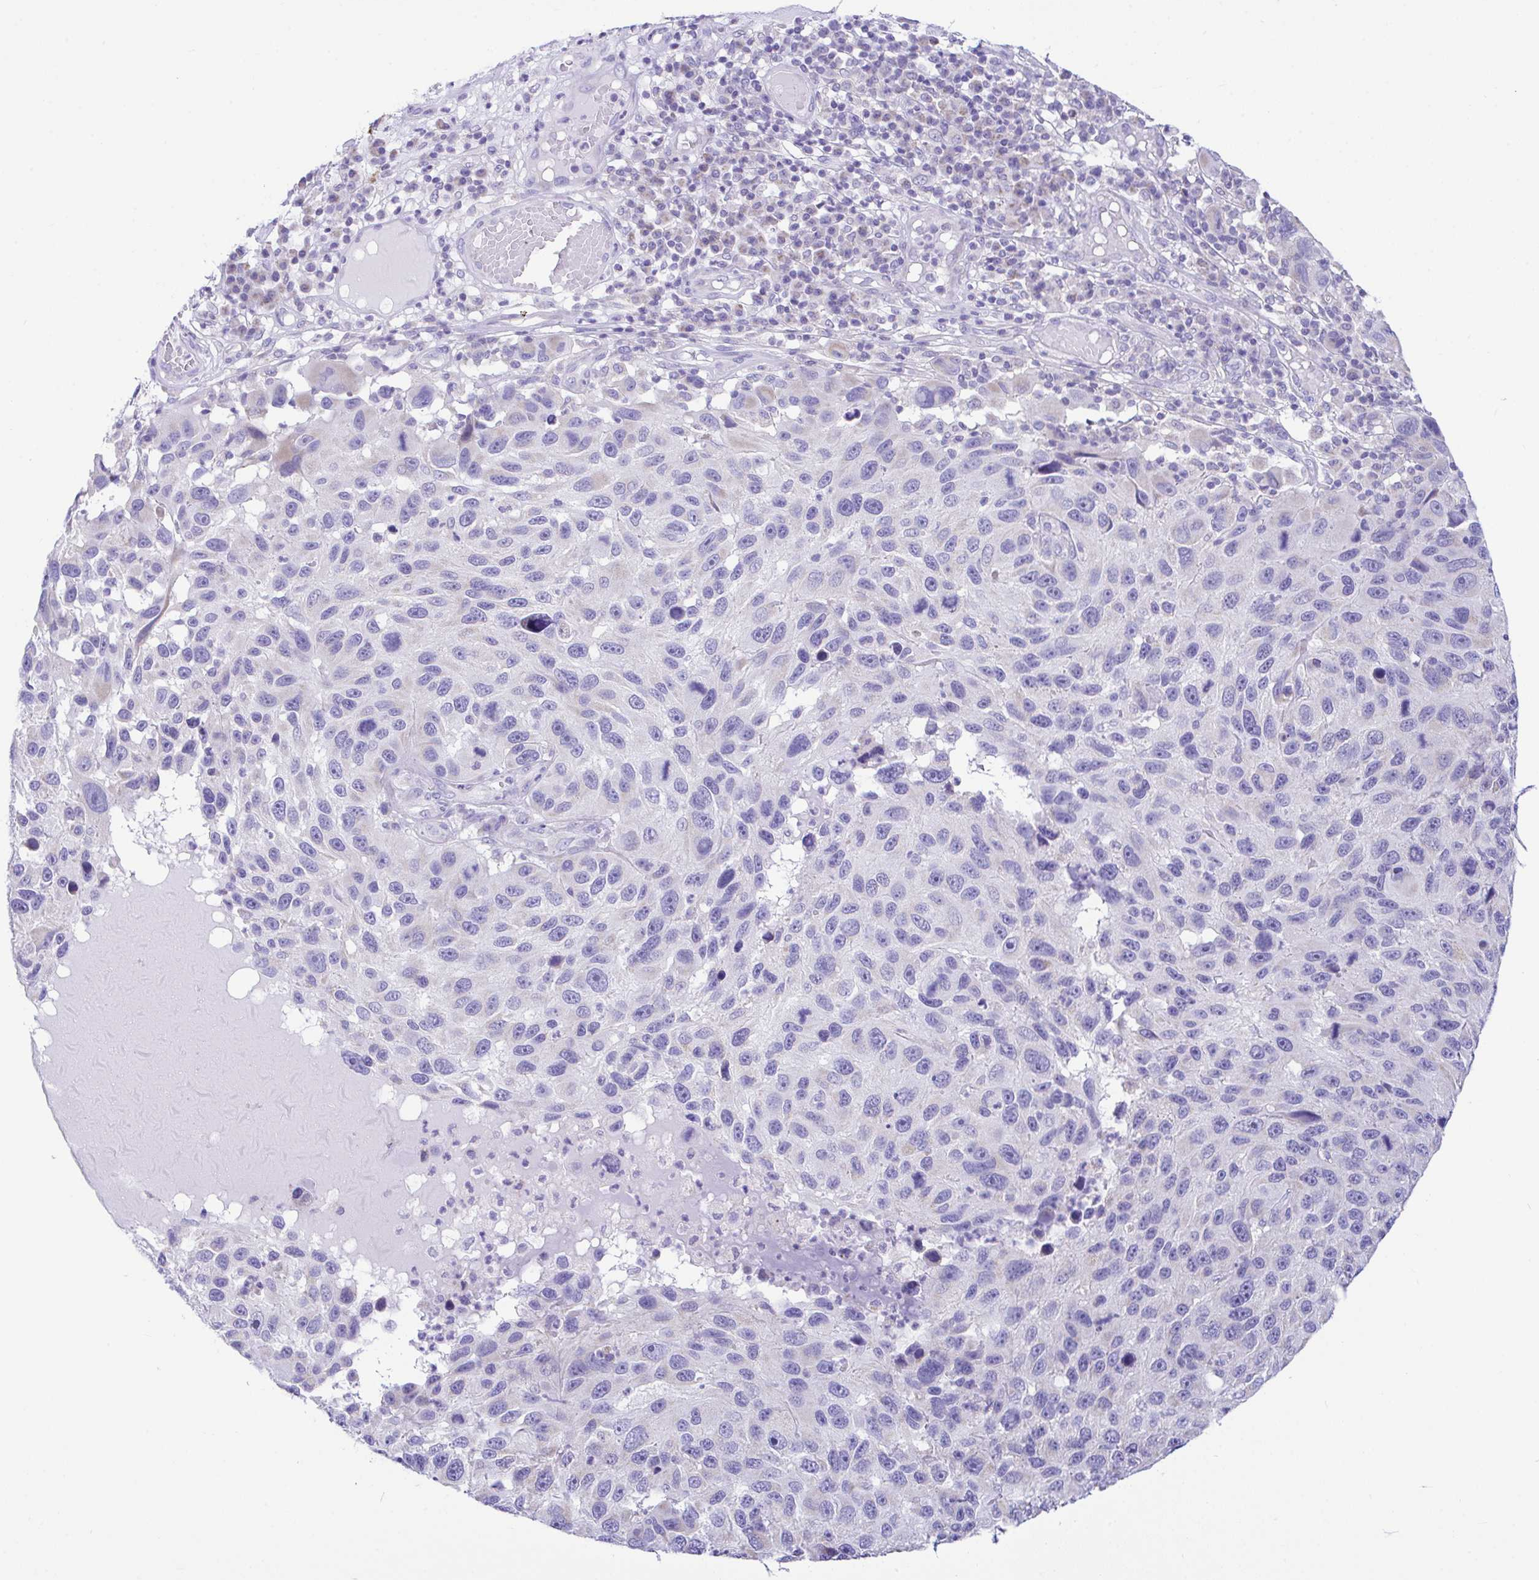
{"staining": {"intensity": "negative", "quantity": "none", "location": "none"}, "tissue": "melanoma", "cell_type": "Tumor cells", "image_type": "cancer", "snomed": [{"axis": "morphology", "description": "Malignant melanoma, NOS"}, {"axis": "topography", "description": "Skin"}], "caption": "Human malignant melanoma stained for a protein using immunohistochemistry displays no expression in tumor cells.", "gene": "NLRP8", "patient": {"sex": "male", "age": 53}}